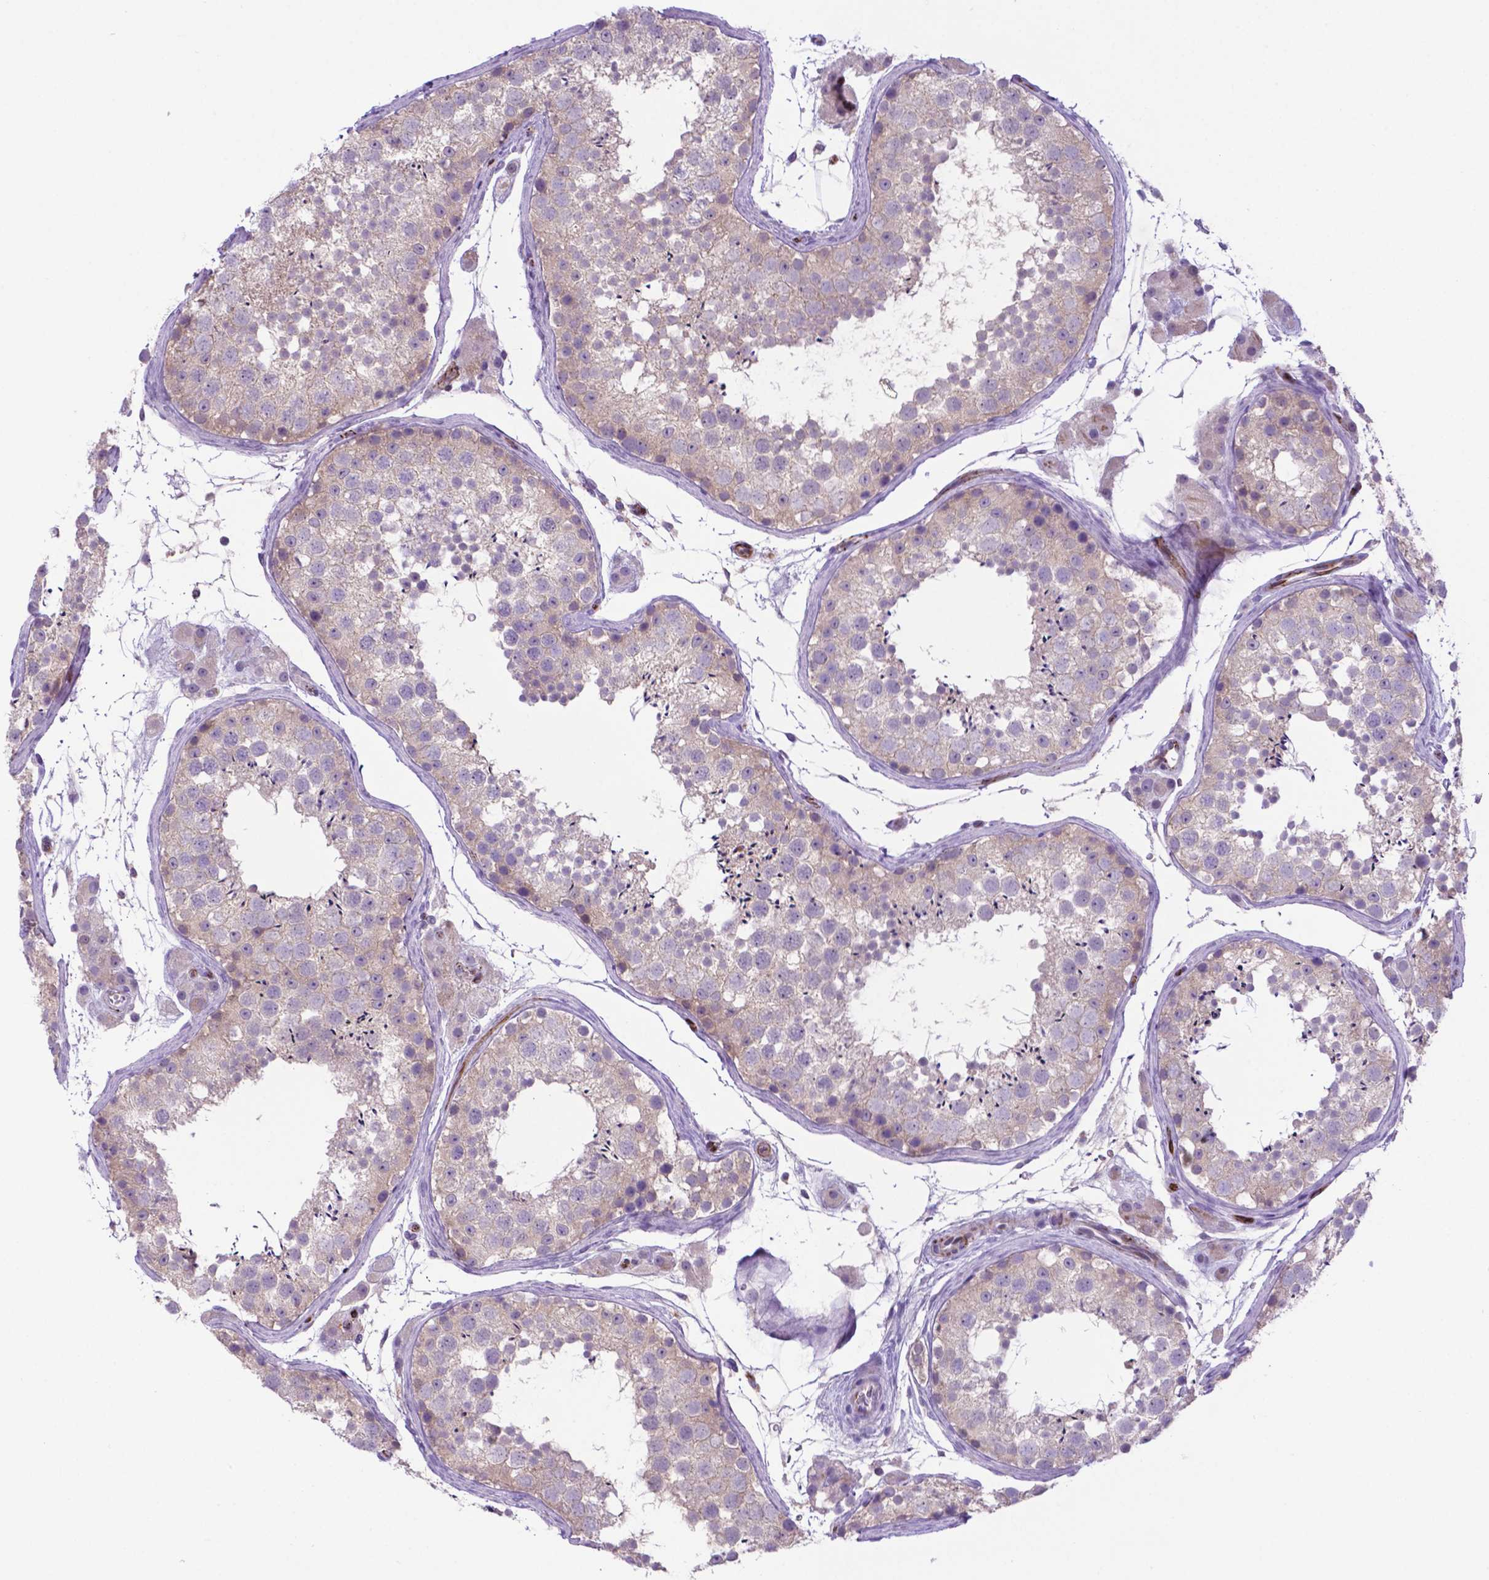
{"staining": {"intensity": "weak", "quantity": "<25%", "location": "cytoplasmic/membranous"}, "tissue": "testis", "cell_type": "Cells in seminiferous ducts", "image_type": "normal", "snomed": [{"axis": "morphology", "description": "Normal tissue, NOS"}, {"axis": "topography", "description": "Testis"}], "caption": "Immunohistochemistry (IHC) of benign testis demonstrates no expression in cells in seminiferous ducts.", "gene": "LZTR1", "patient": {"sex": "male", "age": 41}}